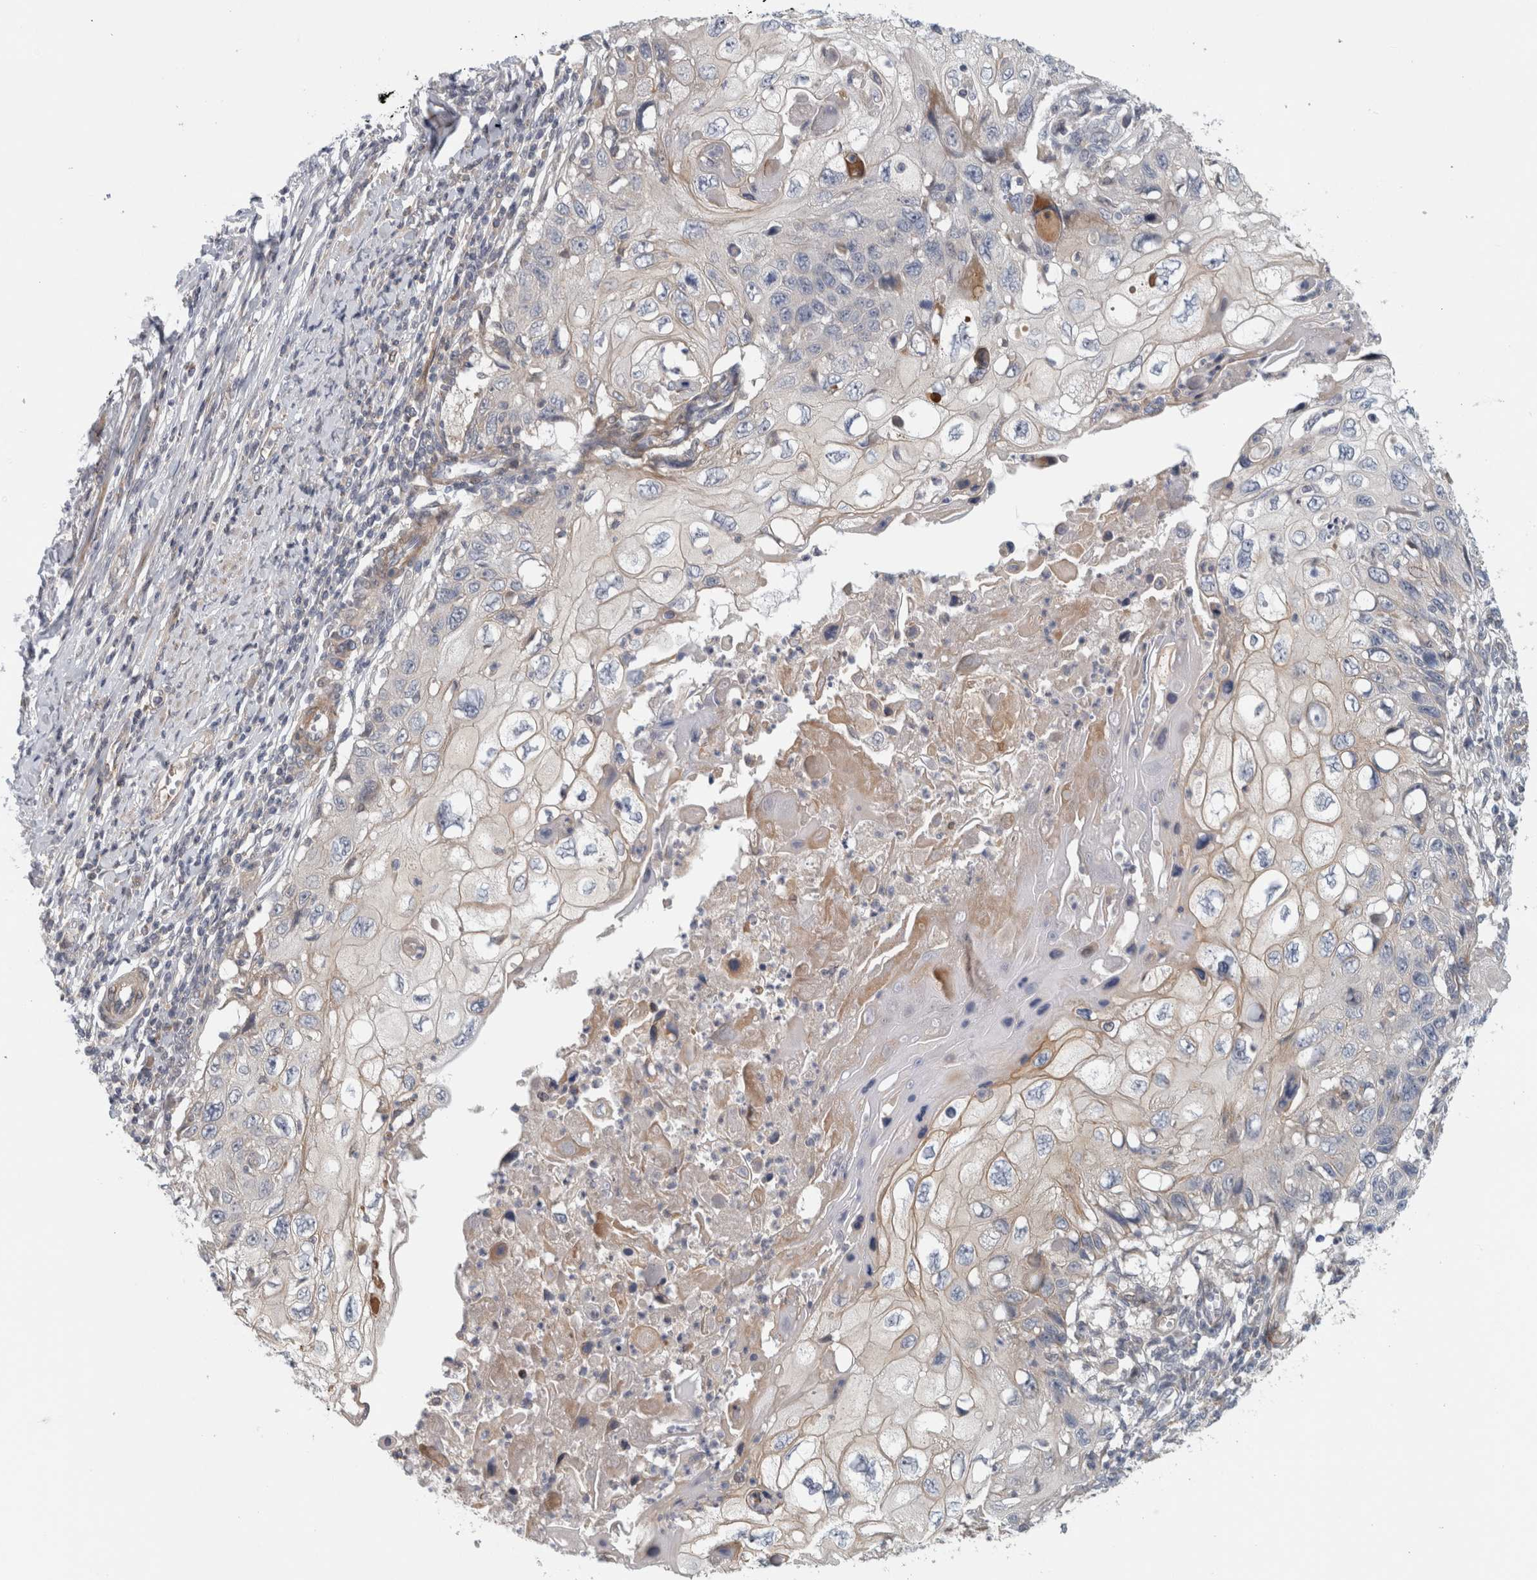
{"staining": {"intensity": "weak", "quantity": "<25%", "location": "cytoplasmic/membranous"}, "tissue": "cervical cancer", "cell_type": "Tumor cells", "image_type": "cancer", "snomed": [{"axis": "morphology", "description": "Squamous cell carcinoma, NOS"}, {"axis": "topography", "description": "Cervix"}], "caption": "DAB immunohistochemical staining of cervical cancer (squamous cell carcinoma) demonstrates no significant expression in tumor cells. (DAB IHC, high magnification).", "gene": "ZNF804B", "patient": {"sex": "female", "age": 70}}